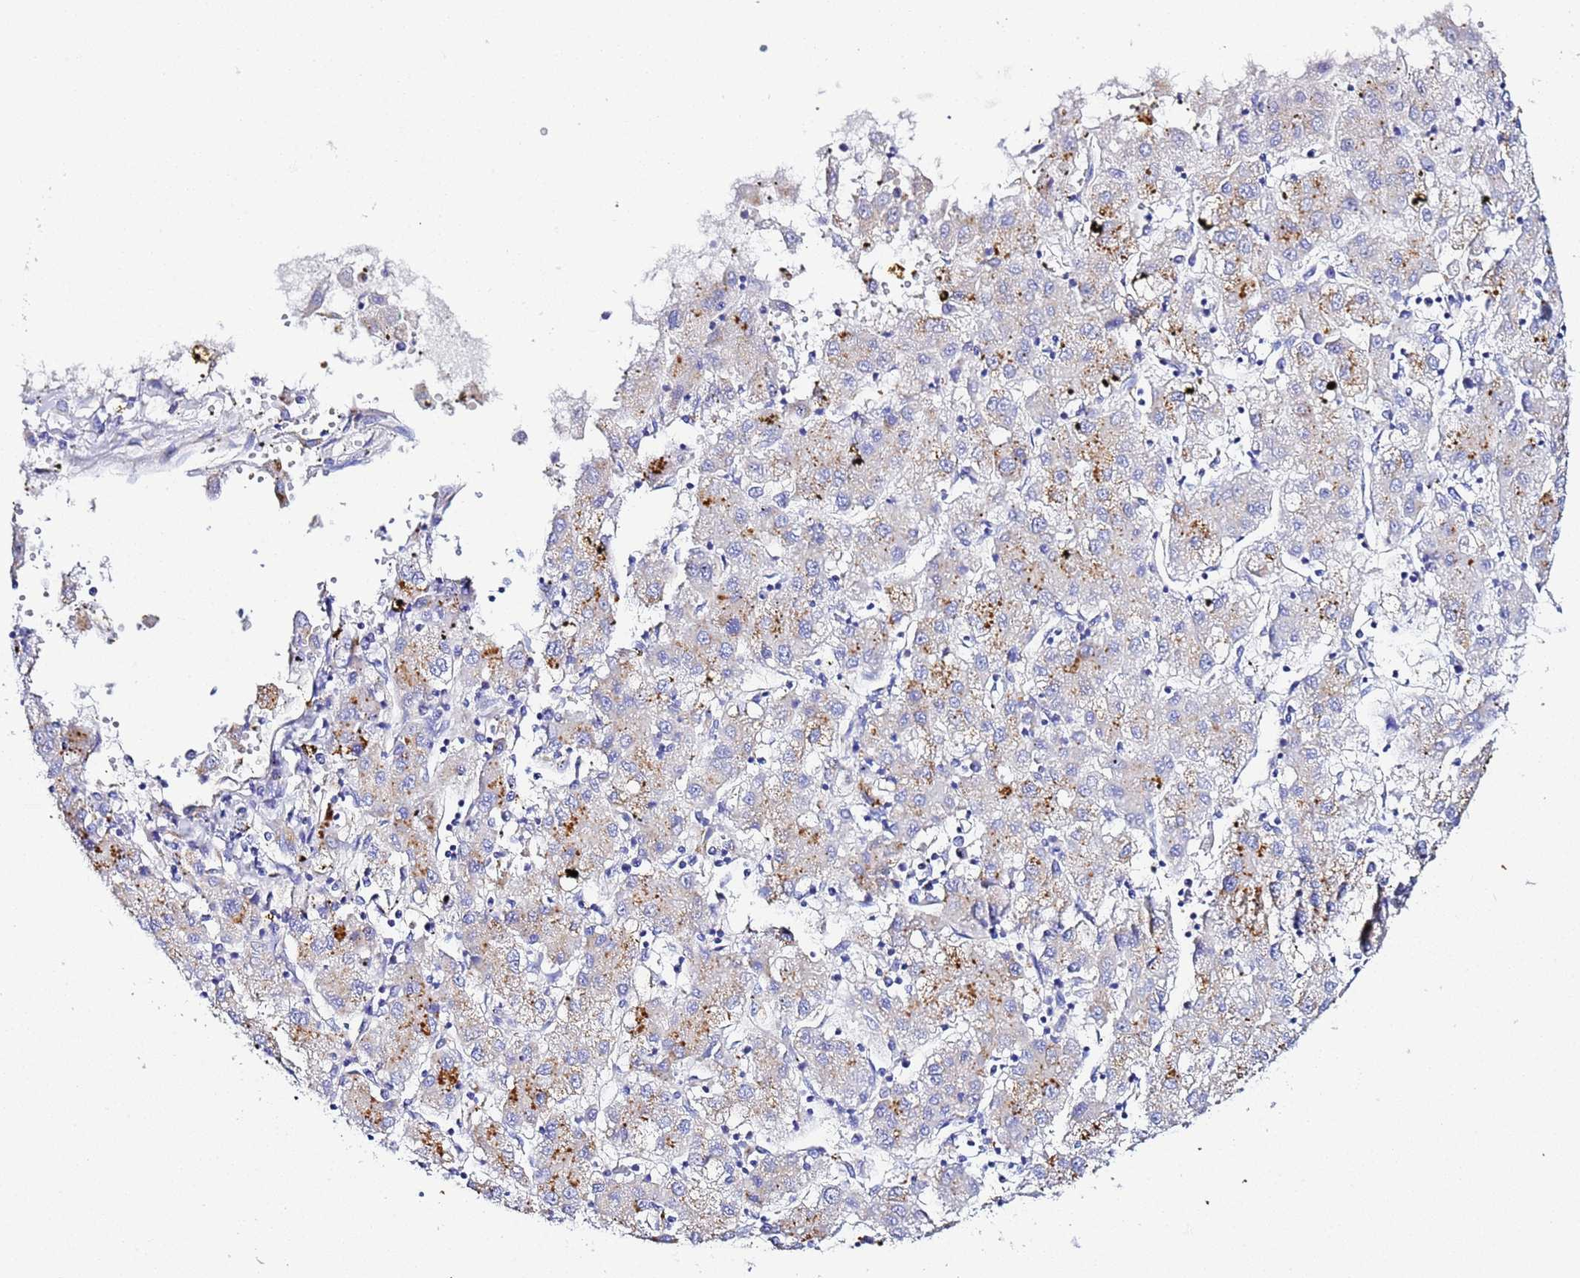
{"staining": {"intensity": "moderate", "quantity": "<25%", "location": "cytoplasmic/membranous"}, "tissue": "liver cancer", "cell_type": "Tumor cells", "image_type": "cancer", "snomed": [{"axis": "morphology", "description": "Carcinoma, Hepatocellular, NOS"}, {"axis": "topography", "description": "Liver"}], "caption": "Immunohistochemical staining of human hepatocellular carcinoma (liver) displays low levels of moderate cytoplasmic/membranous protein positivity in about <25% of tumor cells. Nuclei are stained in blue.", "gene": "VTI1B", "patient": {"sex": "male", "age": 72}}